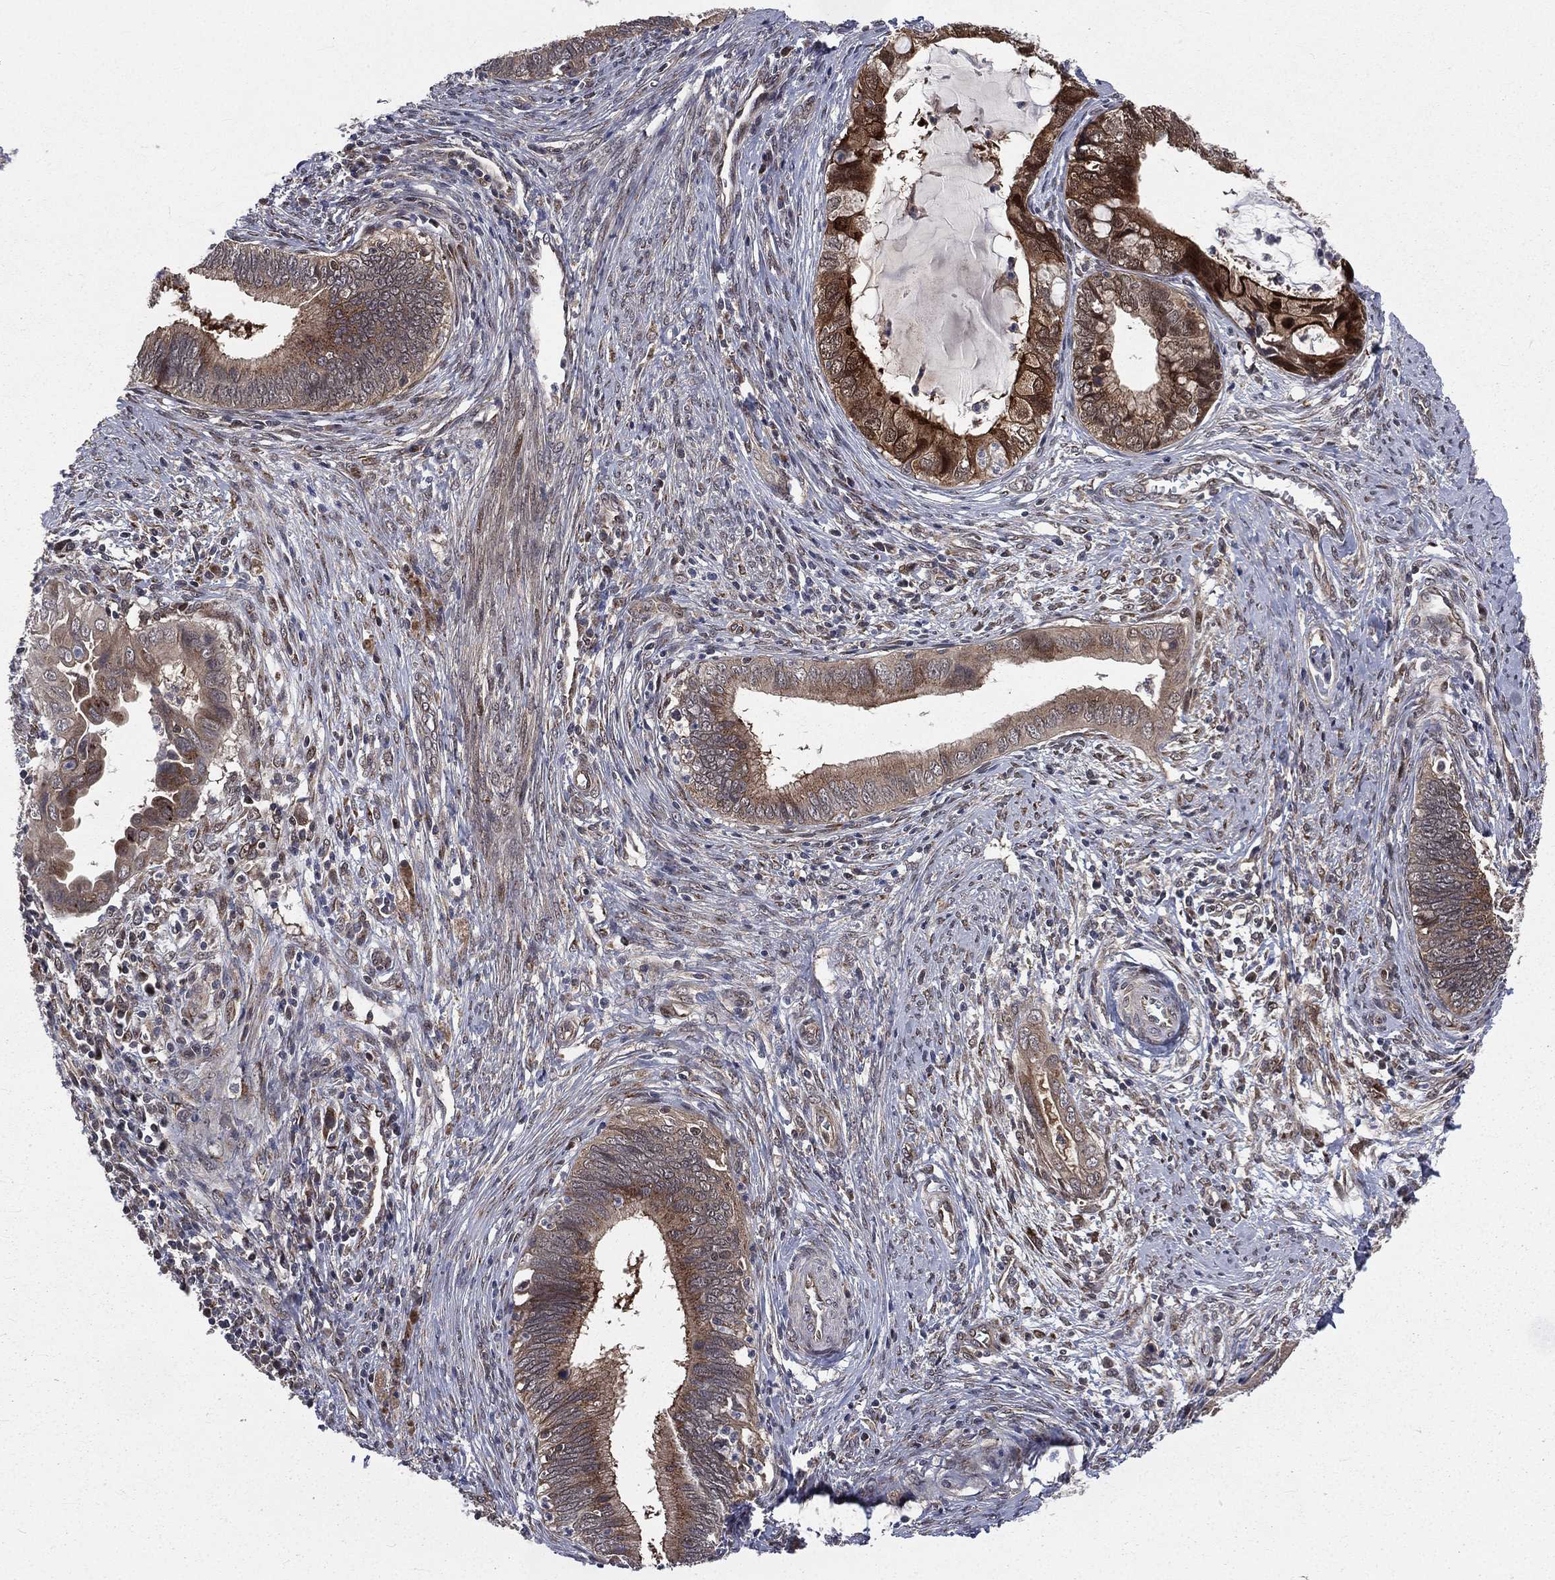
{"staining": {"intensity": "strong", "quantity": "<25%", "location": "cytoplasmic/membranous"}, "tissue": "cervical cancer", "cell_type": "Tumor cells", "image_type": "cancer", "snomed": [{"axis": "morphology", "description": "Adenocarcinoma, NOS"}, {"axis": "topography", "description": "Cervix"}], "caption": "IHC (DAB (3,3'-diaminobenzidine)) staining of cervical cancer (adenocarcinoma) exhibits strong cytoplasmic/membranous protein expression in about <25% of tumor cells.", "gene": "ARL3", "patient": {"sex": "female", "age": 42}}